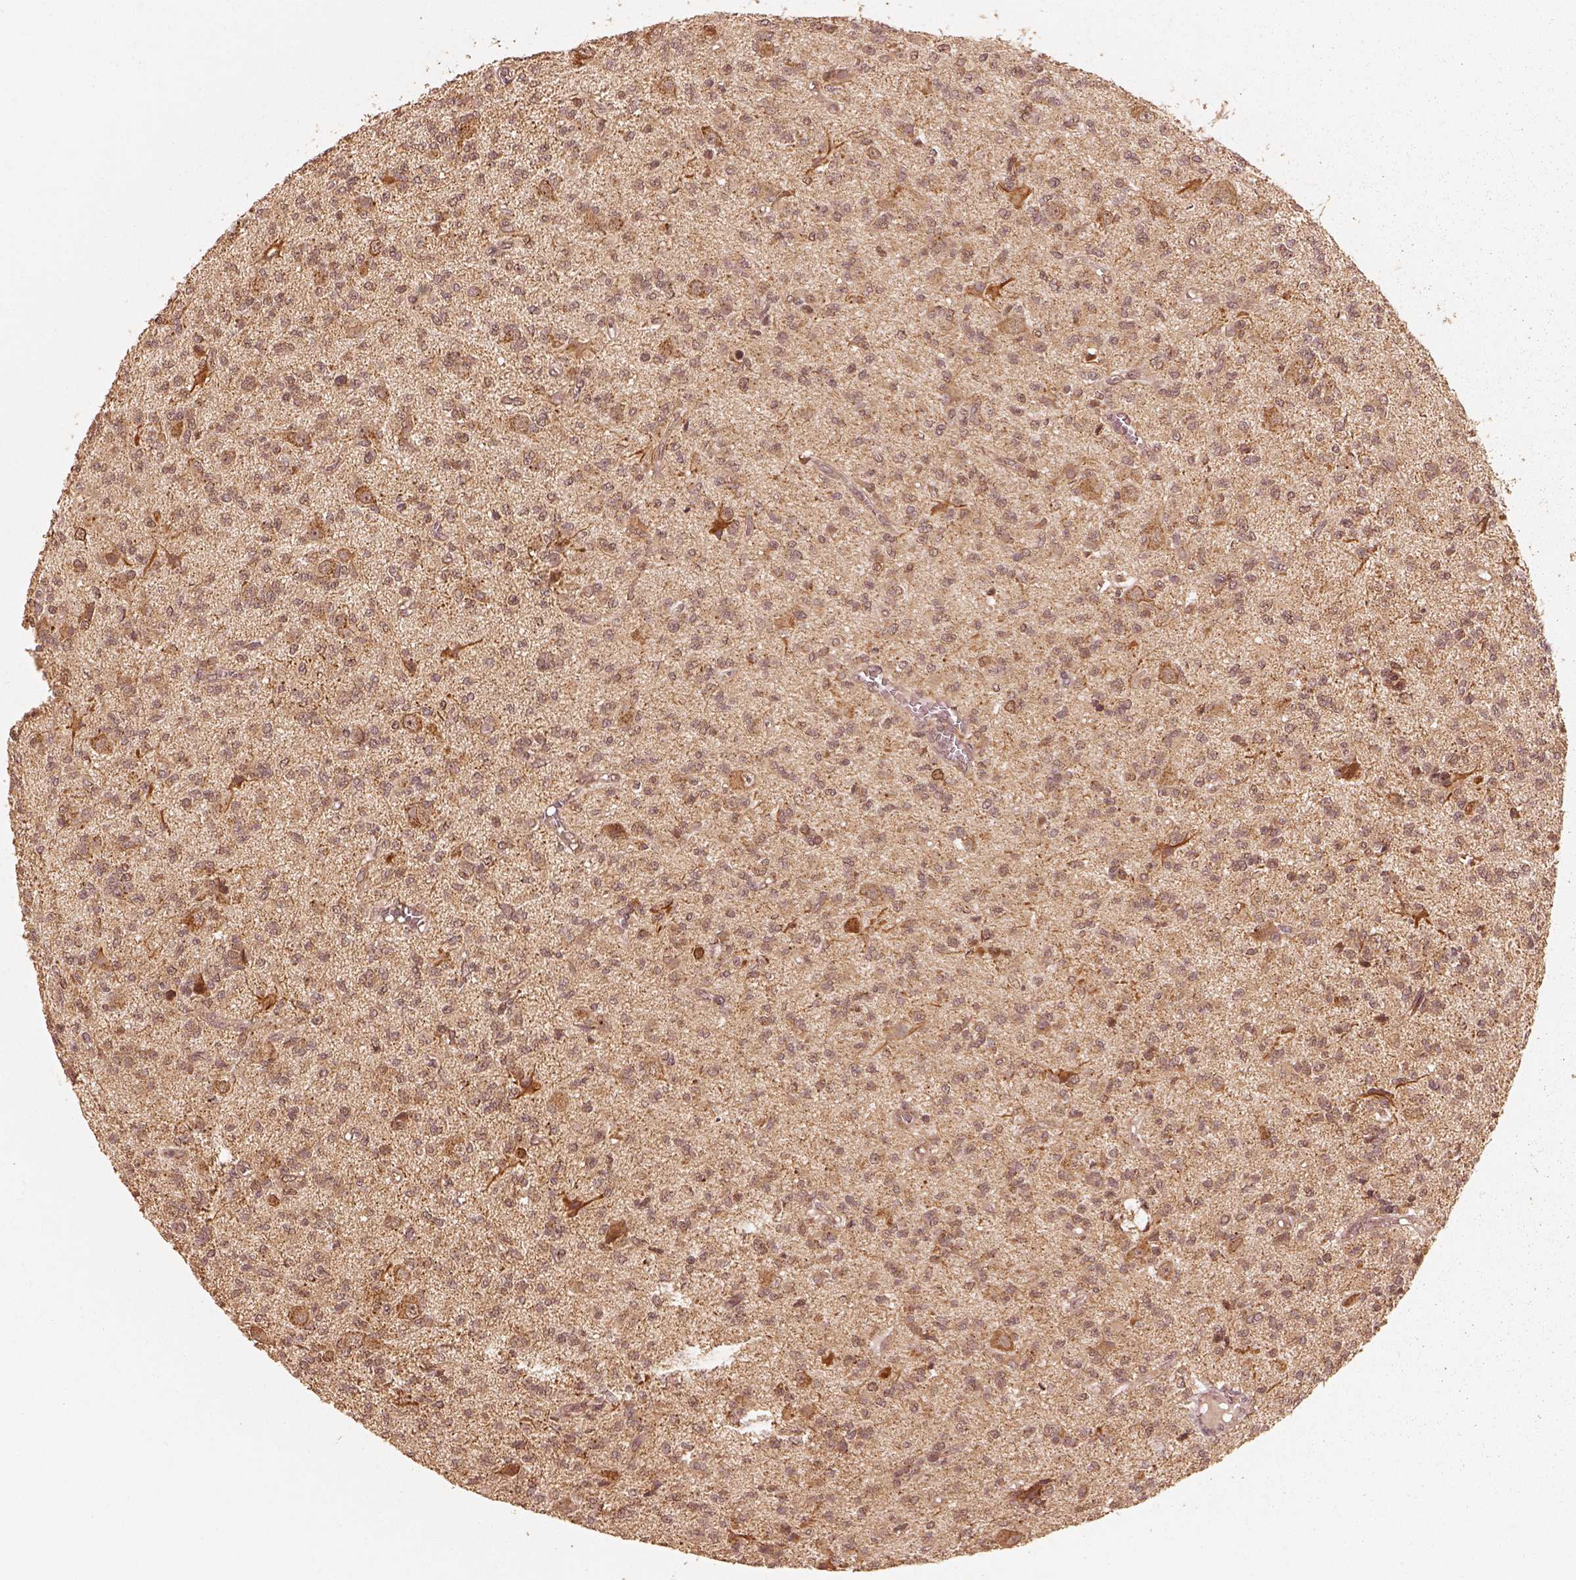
{"staining": {"intensity": "weak", "quantity": ">75%", "location": "cytoplasmic/membranous"}, "tissue": "glioma", "cell_type": "Tumor cells", "image_type": "cancer", "snomed": [{"axis": "morphology", "description": "Glioma, malignant, Low grade"}, {"axis": "topography", "description": "Brain"}], "caption": "Malignant low-grade glioma stained with a brown dye demonstrates weak cytoplasmic/membranous positive expression in about >75% of tumor cells.", "gene": "DNAJC25", "patient": {"sex": "male", "age": 64}}